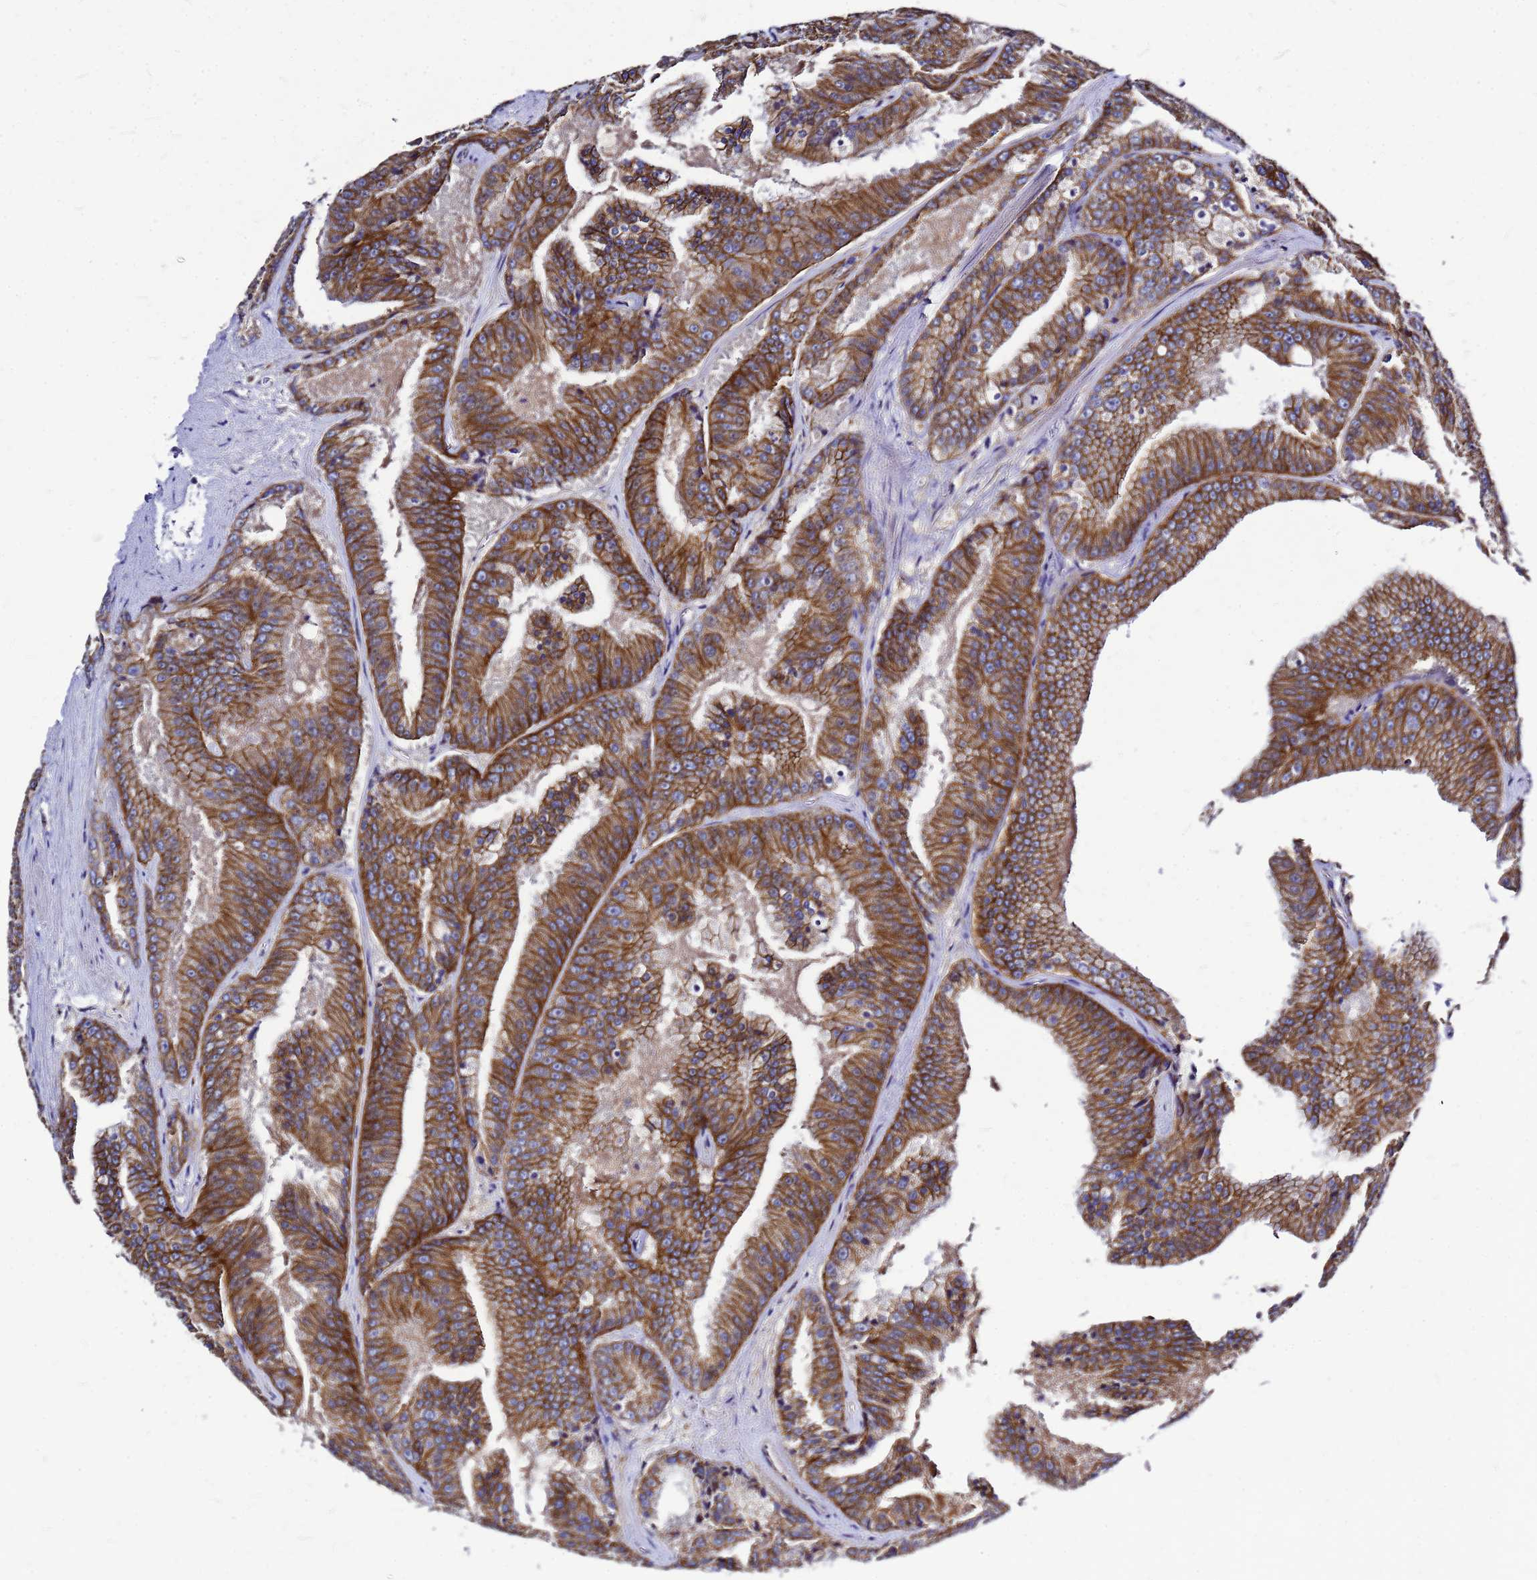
{"staining": {"intensity": "strong", "quantity": ">75%", "location": "cytoplasmic/membranous"}, "tissue": "prostate cancer", "cell_type": "Tumor cells", "image_type": "cancer", "snomed": [{"axis": "morphology", "description": "Adenocarcinoma, High grade"}, {"axis": "topography", "description": "Prostate"}], "caption": "Prostate adenocarcinoma (high-grade) tissue shows strong cytoplasmic/membranous positivity in approximately >75% of tumor cells, visualized by immunohistochemistry.", "gene": "FBXW5", "patient": {"sex": "male", "age": 61}}